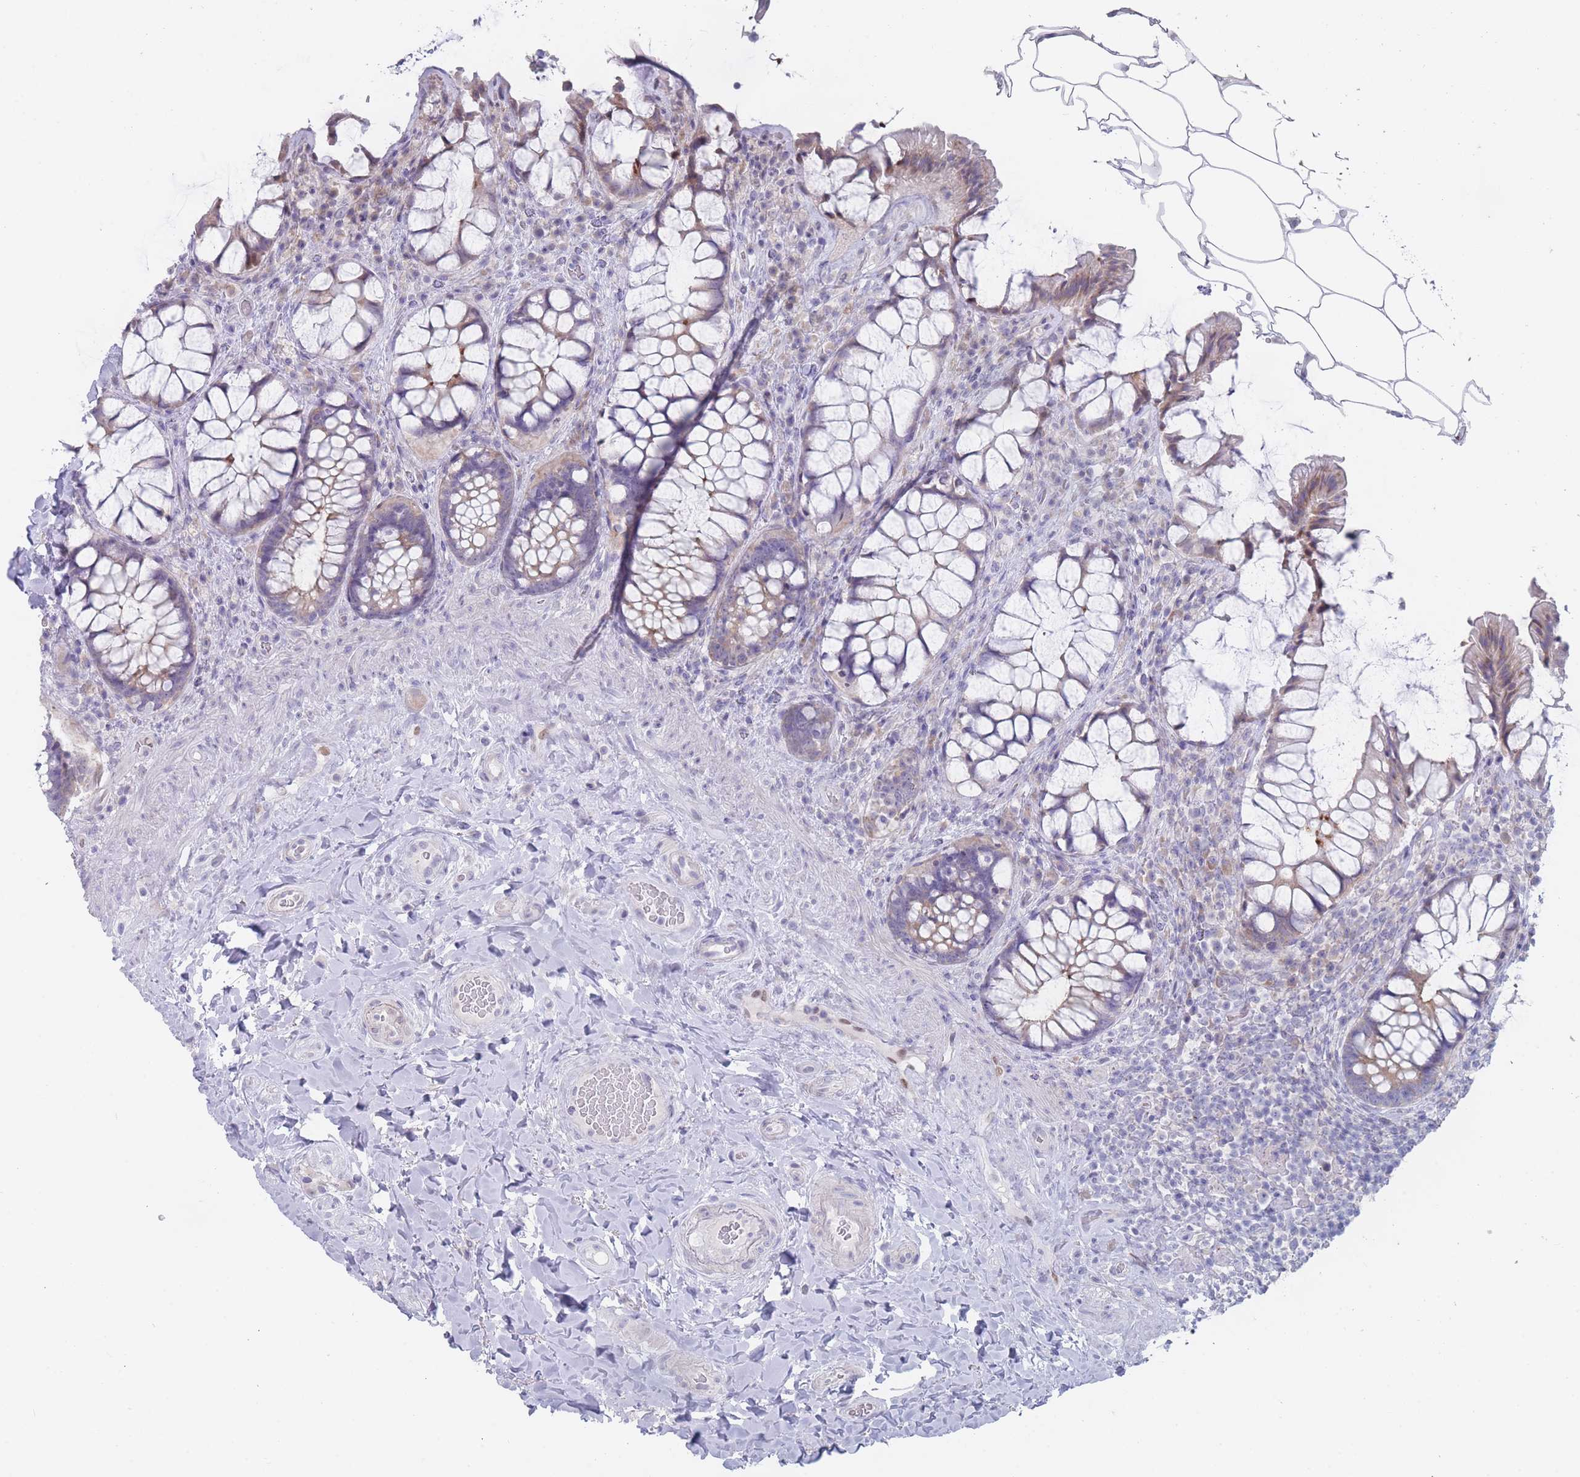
{"staining": {"intensity": "negative", "quantity": "none", "location": "none"}, "tissue": "rectum", "cell_type": "Glandular cells", "image_type": "normal", "snomed": [{"axis": "morphology", "description": "Normal tissue, NOS"}, {"axis": "topography", "description": "Rectum"}], "caption": "Immunohistochemical staining of normal rectum shows no significant positivity in glandular cells.", "gene": "PIGU", "patient": {"sex": "female", "age": 58}}